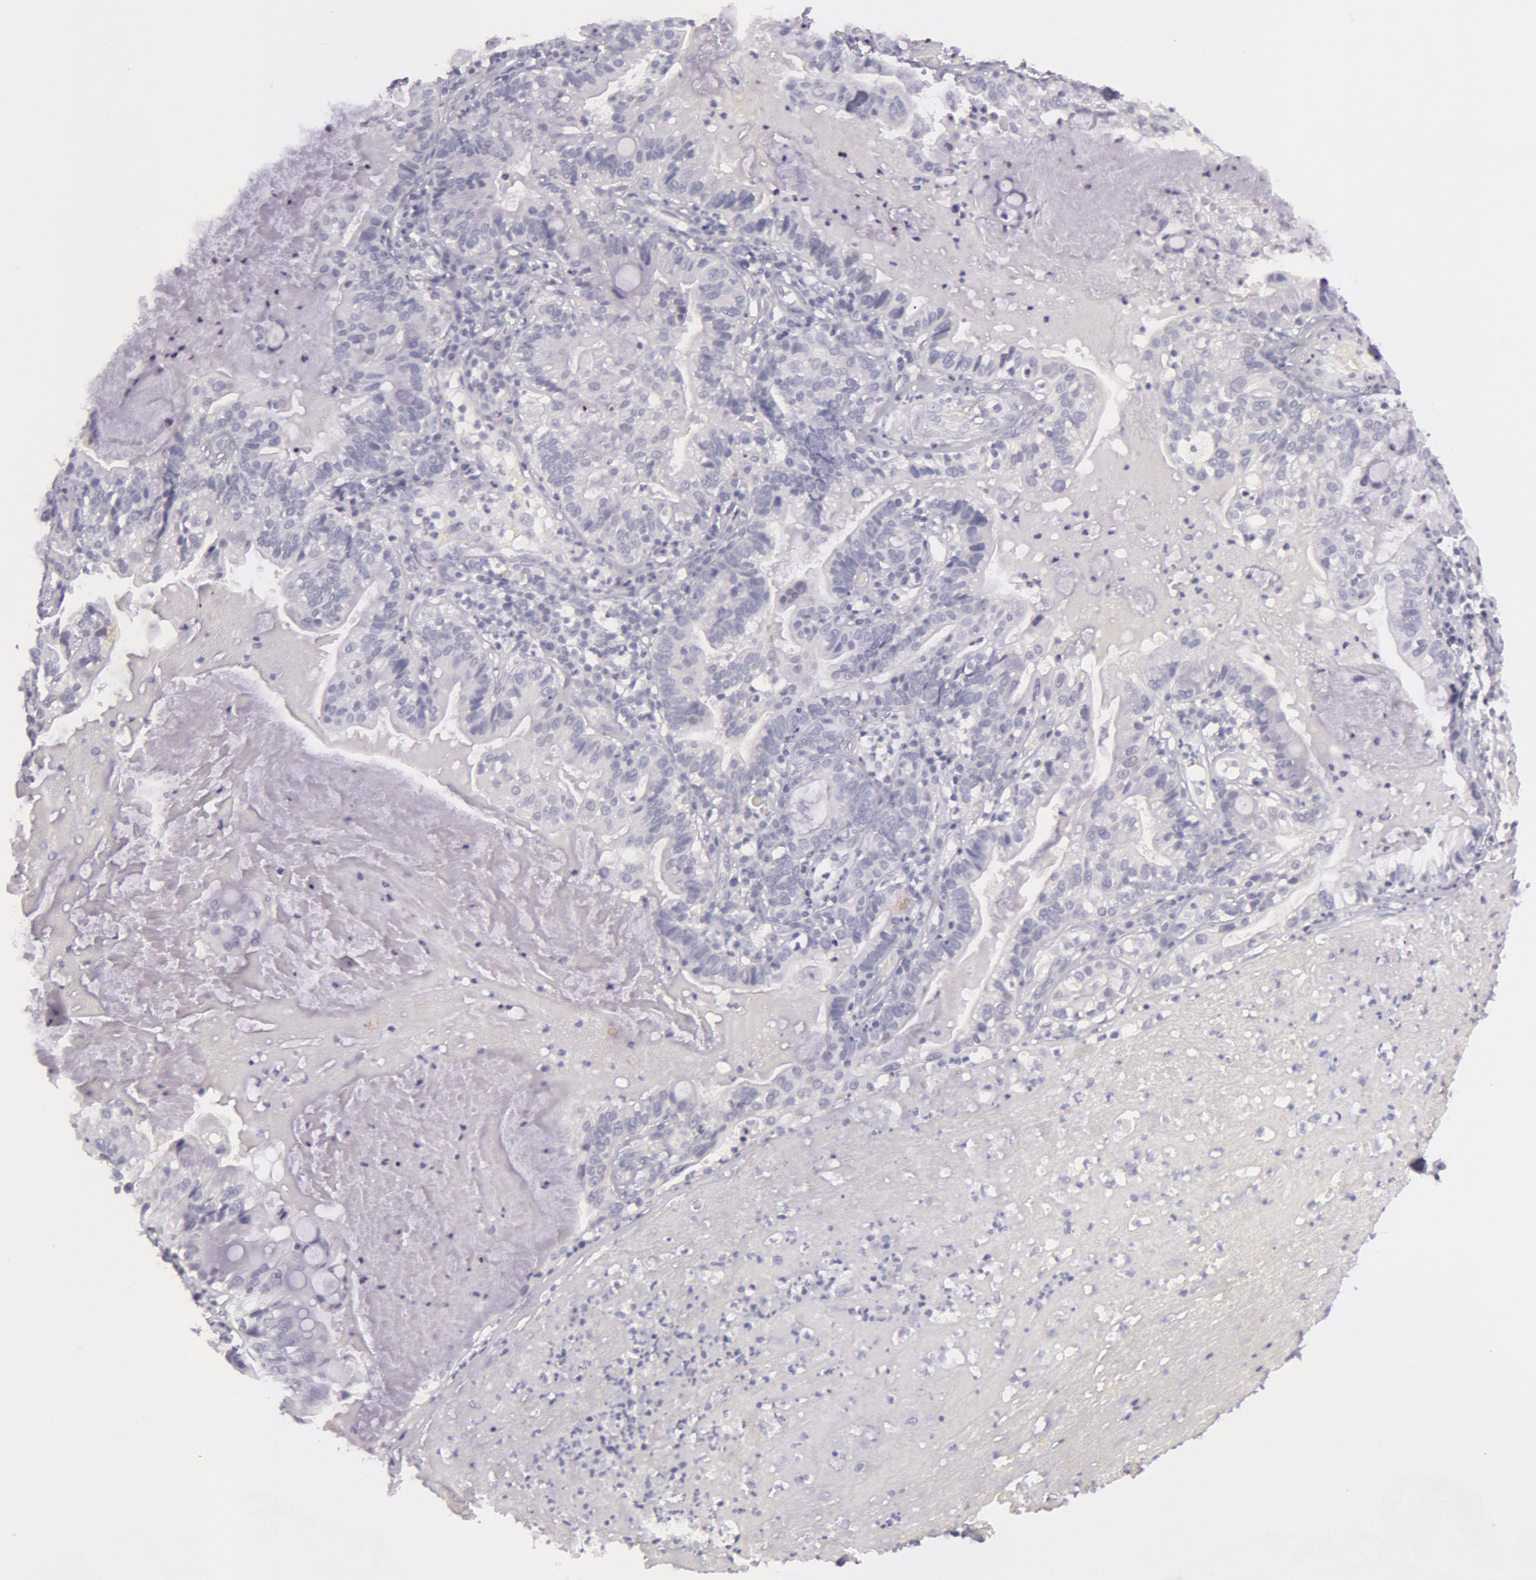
{"staining": {"intensity": "negative", "quantity": "none", "location": "none"}, "tissue": "cervical cancer", "cell_type": "Tumor cells", "image_type": "cancer", "snomed": [{"axis": "morphology", "description": "Adenocarcinoma, NOS"}, {"axis": "topography", "description": "Cervix"}], "caption": "The immunohistochemistry (IHC) photomicrograph has no significant expression in tumor cells of cervical cancer tissue. (Immunohistochemistry, brightfield microscopy, high magnification).", "gene": "CKB", "patient": {"sex": "female", "age": 41}}